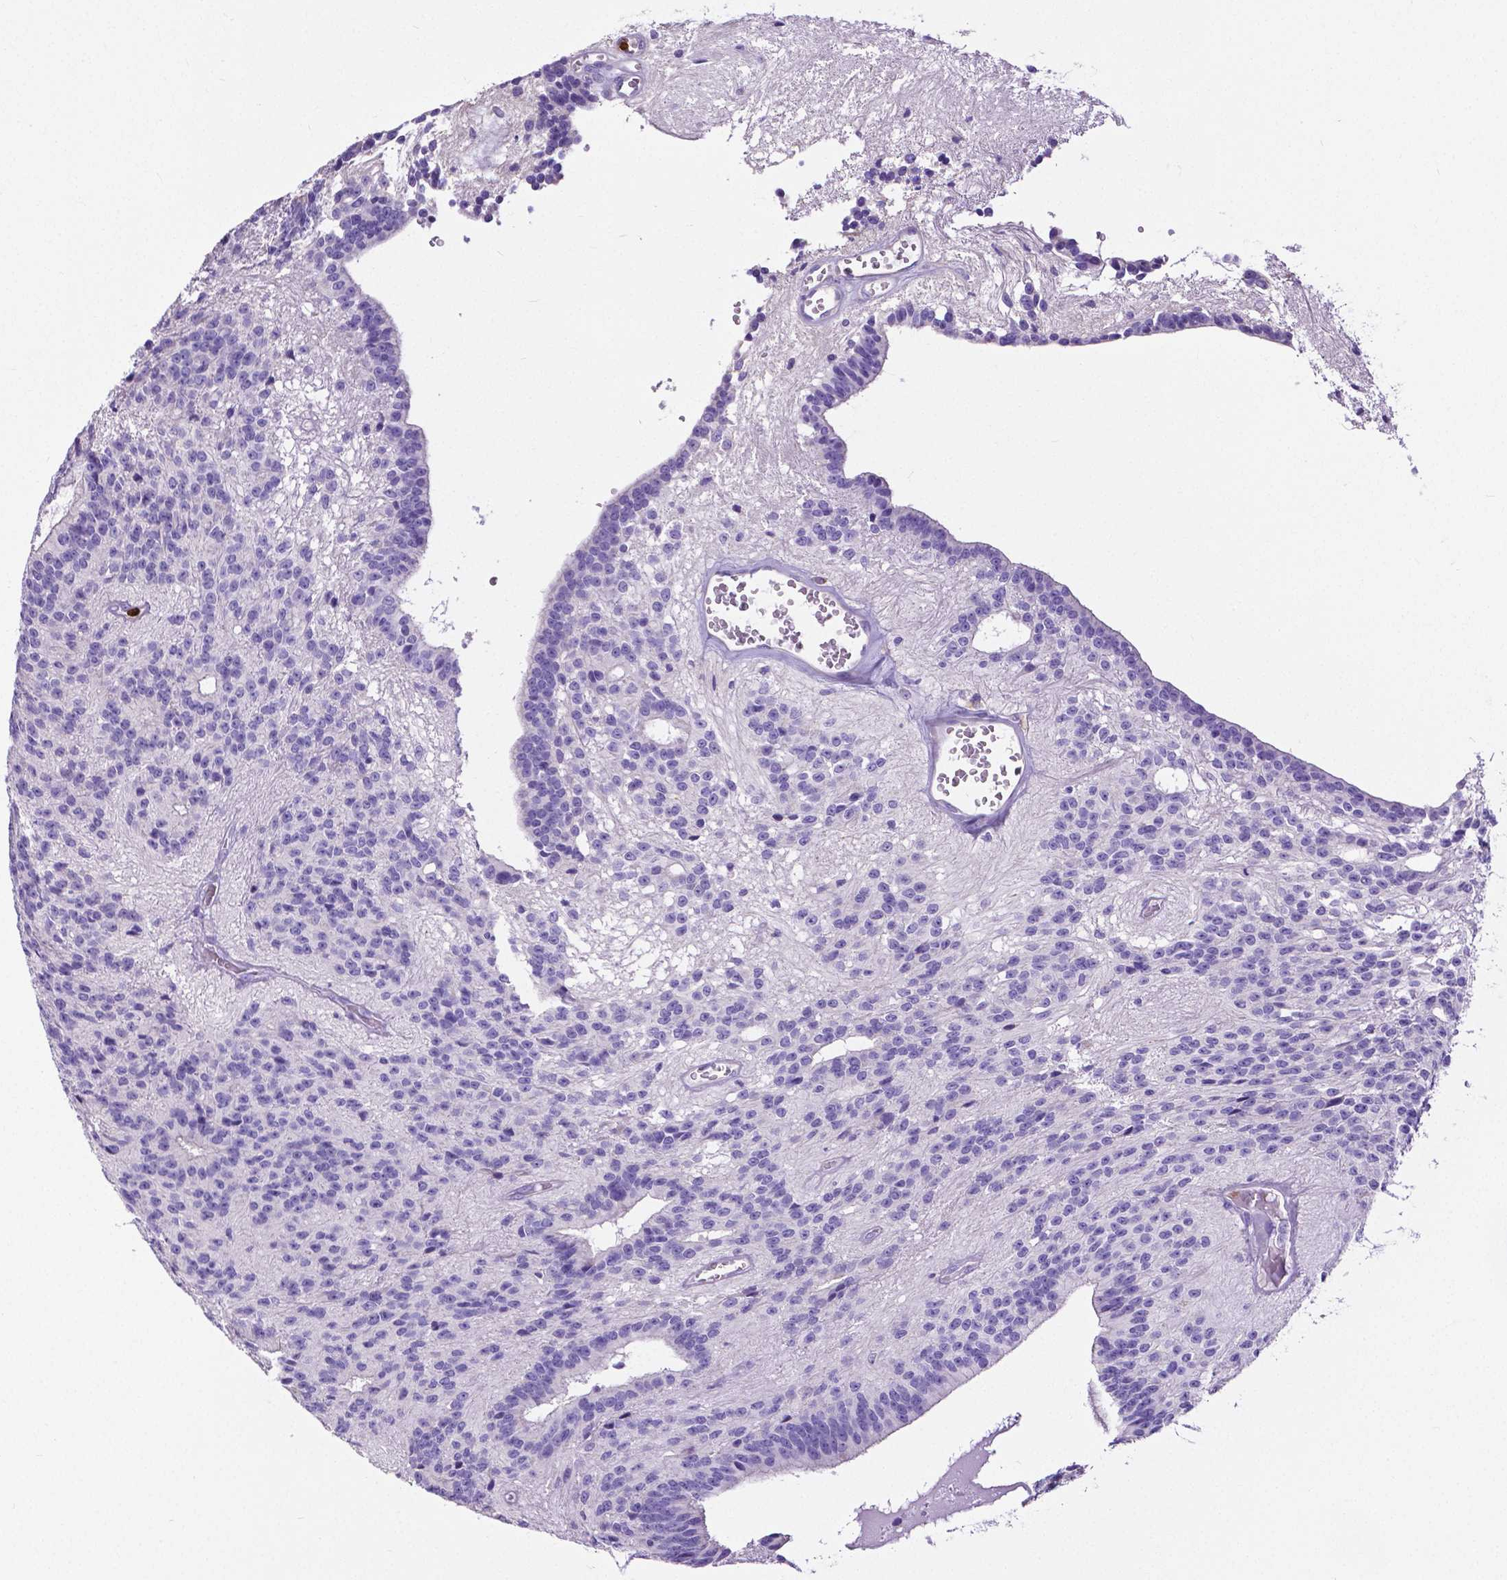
{"staining": {"intensity": "negative", "quantity": "none", "location": "none"}, "tissue": "glioma", "cell_type": "Tumor cells", "image_type": "cancer", "snomed": [{"axis": "morphology", "description": "Glioma, malignant, Low grade"}, {"axis": "topography", "description": "Brain"}], "caption": "This is an immunohistochemistry histopathology image of glioma. There is no expression in tumor cells.", "gene": "MMP9", "patient": {"sex": "male", "age": 31}}